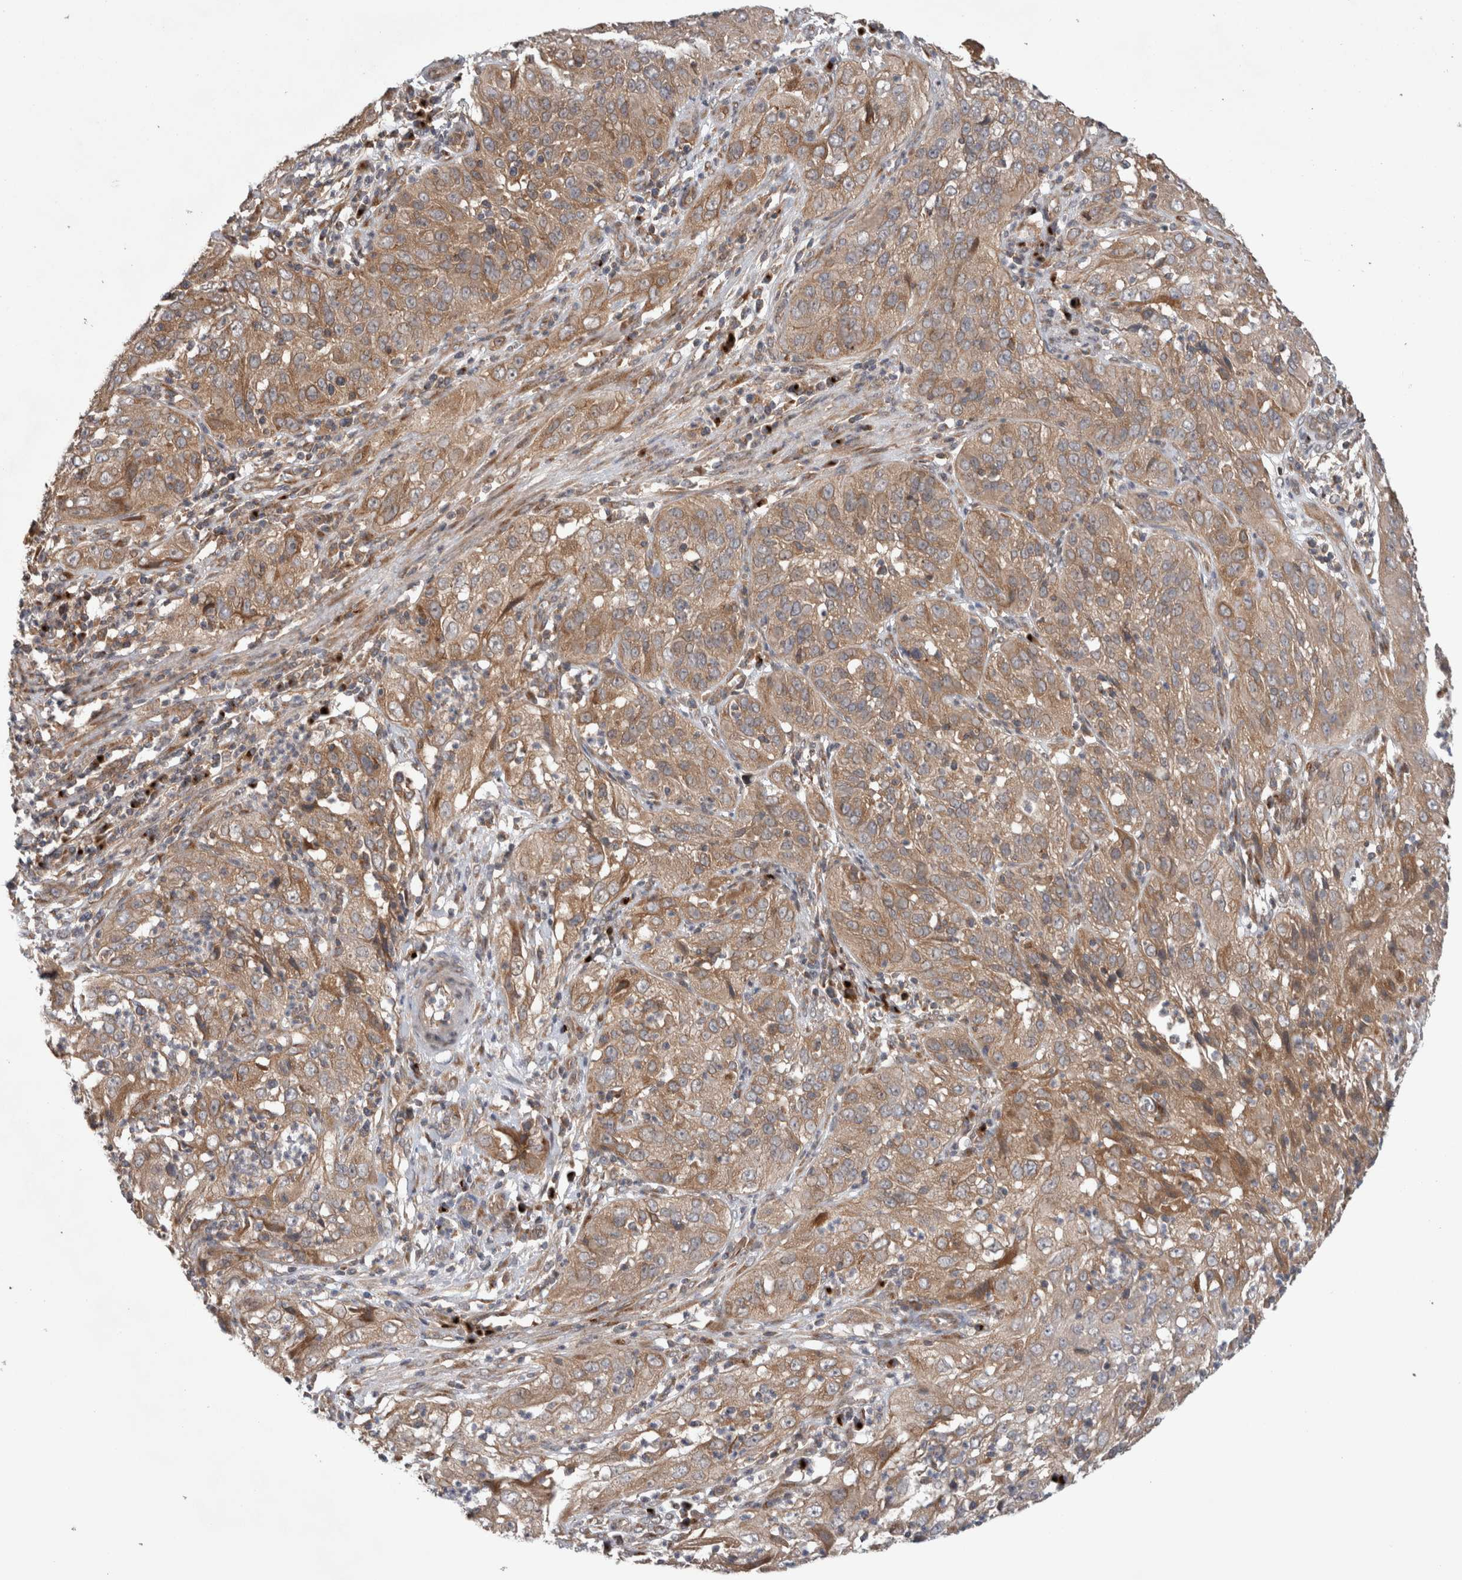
{"staining": {"intensity": "moderate", "quantity": ">75%", "location": "cytoplasmic/membranous"}, "tissue": "cervical cancer", "cell_type": "Tumor cells", "image_type": "cancer", "snomed": [{"axis": "morphology", "description": "Squamous cell carcinoma, NOS"}, {"axis": "topography", "description": "Cervix"}], "caption": "Moderate cytoplasmic/membranous expression for a protein is appreciated in approximately >75% of tumor cells of cervical squamous cell carcinoma using immunohistochemistry (IHC).", "gene": "TRIM5", "patient": {"sex": "female", "age": 32}}